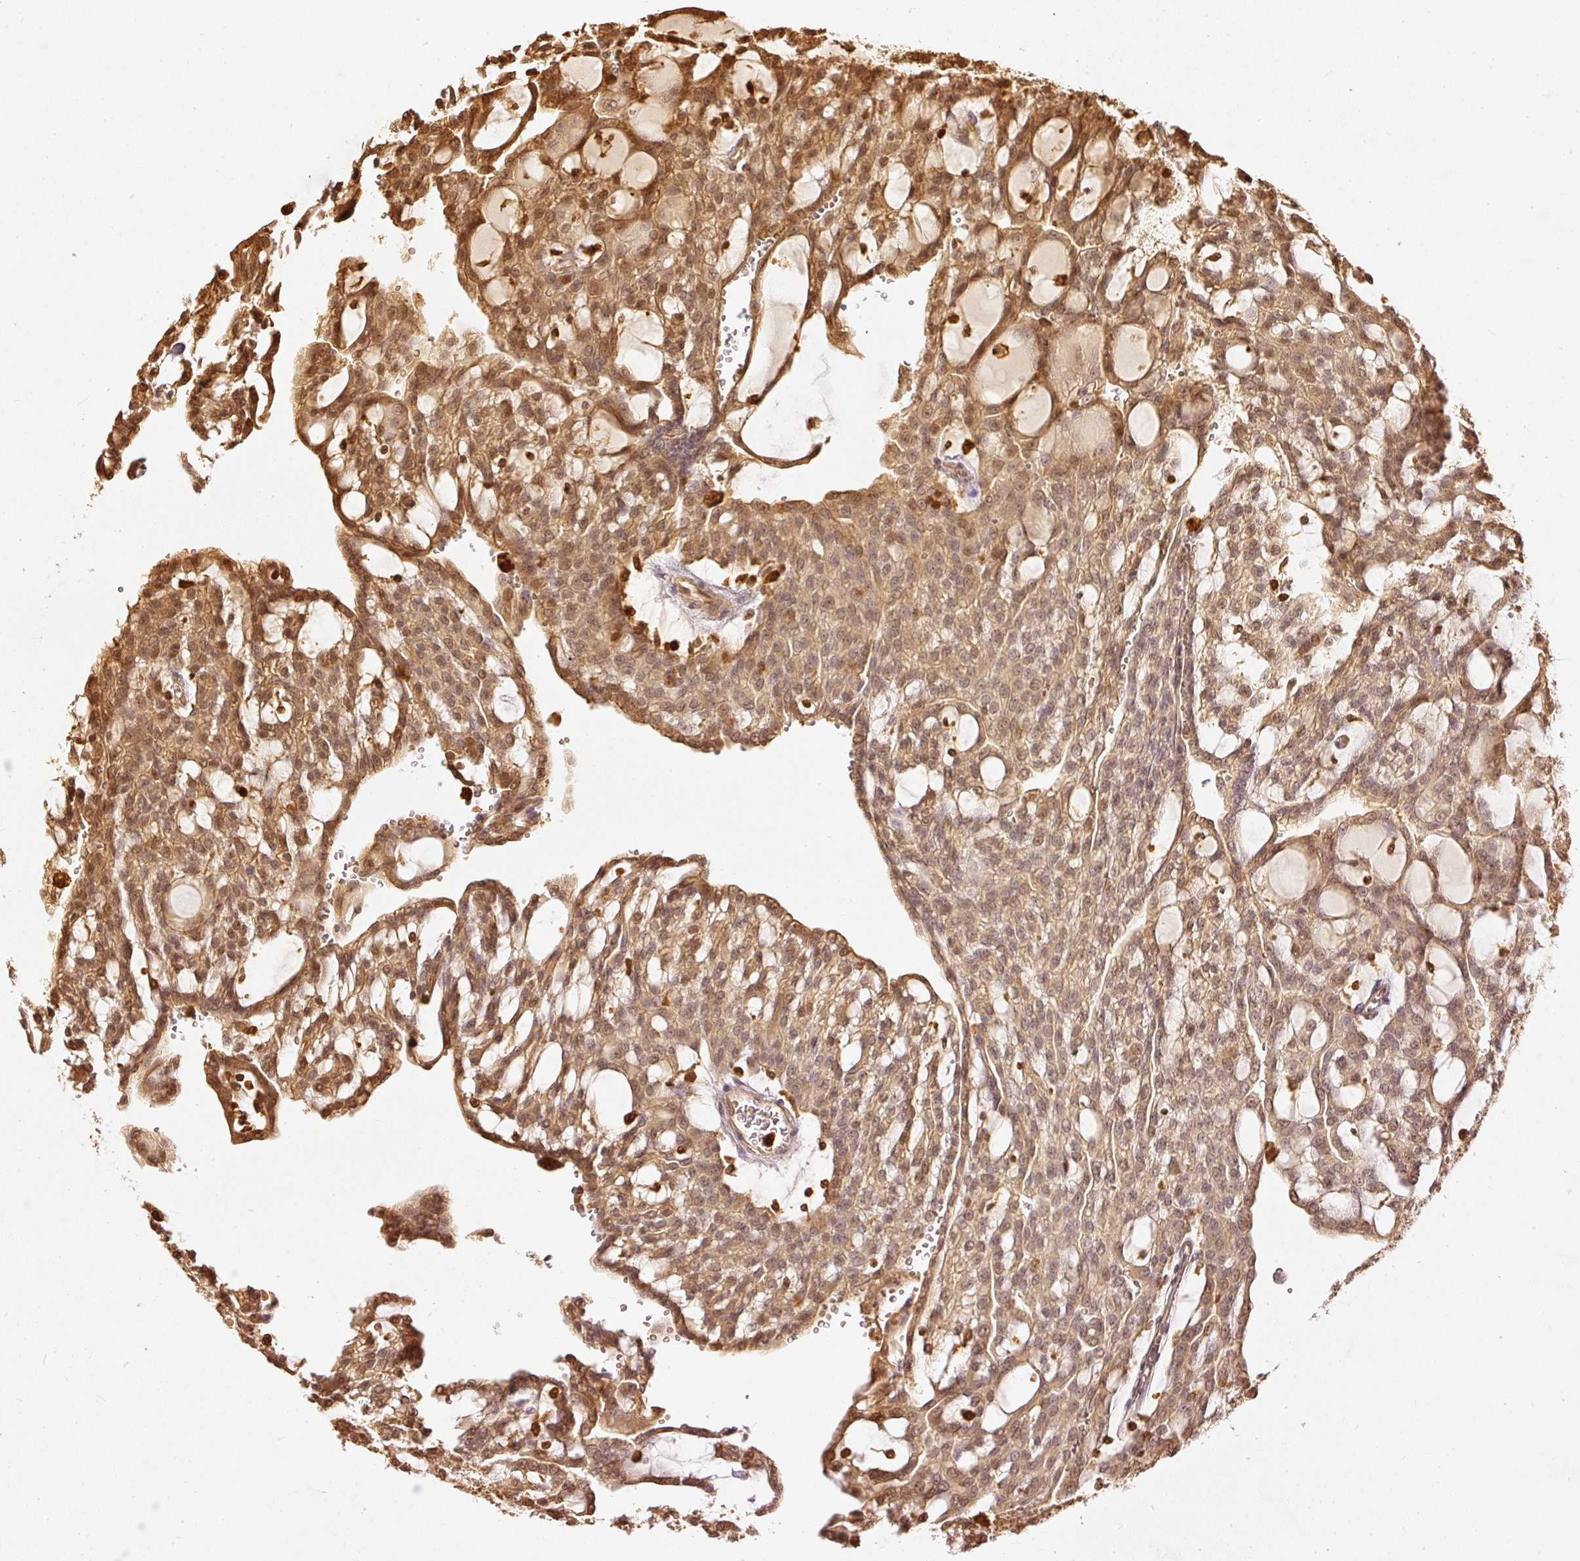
{"staining": {"intensity": "moderate", "quantity": ">75%", "location": "cytoplasmic/membranous,nuclear"}, "tissue": "renal cancer", "cell_type": "Tumor cells", "image_type": "cancer", "snomed": [{"axis": "morphology", "description": "Adenocarcinoma, NOS"}, {"axis": "topography", "description": "Kidney"}], "caption": "Human renal cancer stained for a protein (brown) reveals moderate cytoplasmic/membranous and nuclear positive expression in approximately >75% of tumor cells.", "gene": "PFN1", "patient": {"sex": "male", "age": 63}}